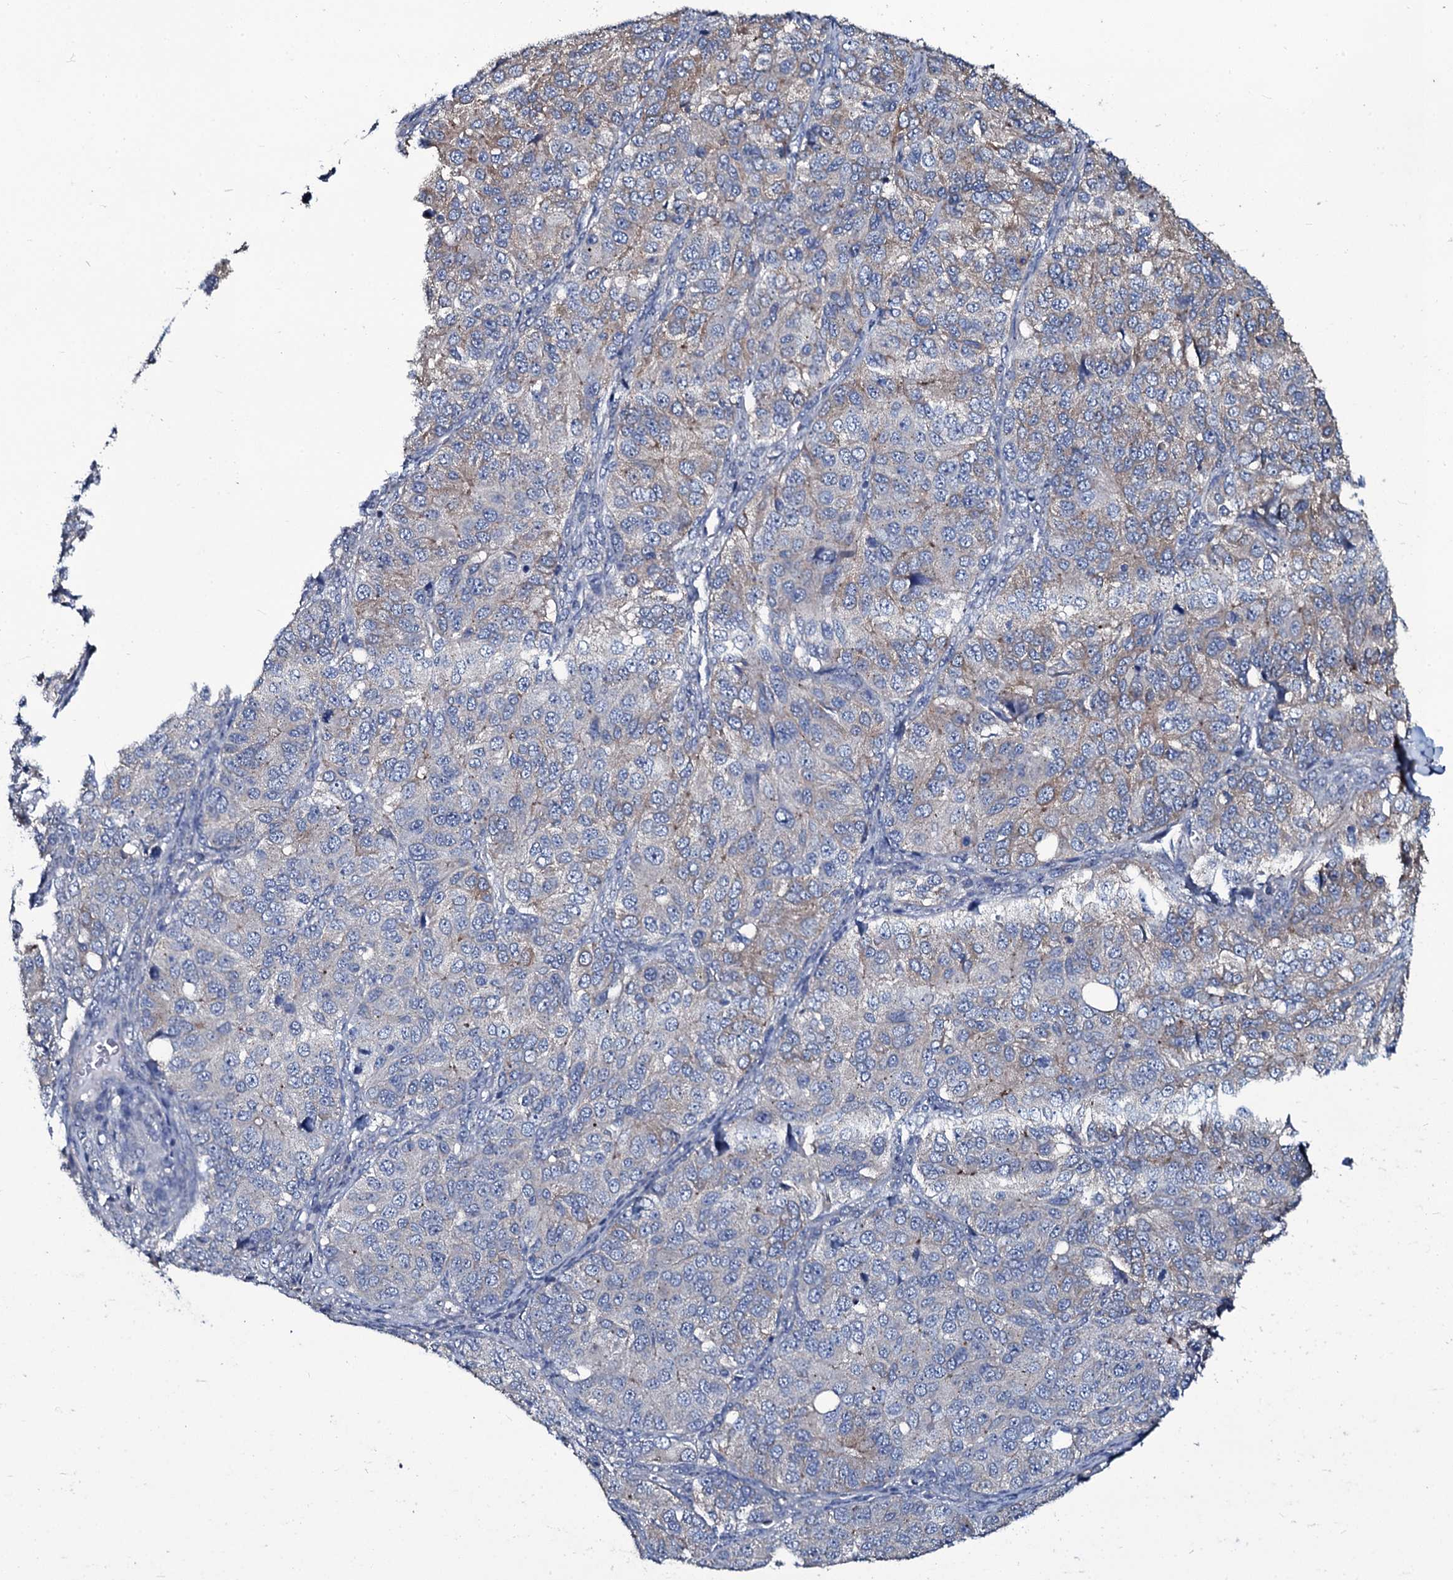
{"staining": {"intensity": "weak", "quantity": "<25%", "location": "cytoplasmic/membranous"}, "tissue": "ovarian cancer", "cell_type": "Tumor cells", "image_type": "cancer", "snomed": [{"axis": "morphology", "description": "Carcinoma, endometroid"}, {"axis": "topography", "description": "Ovary"}], "caption": "IHC of human ovarian cancer (endometroid carcinoma) shows no expression in tumor cells.", "gene": "USPL1", "patient": {"sex": "female", "age": 51}}